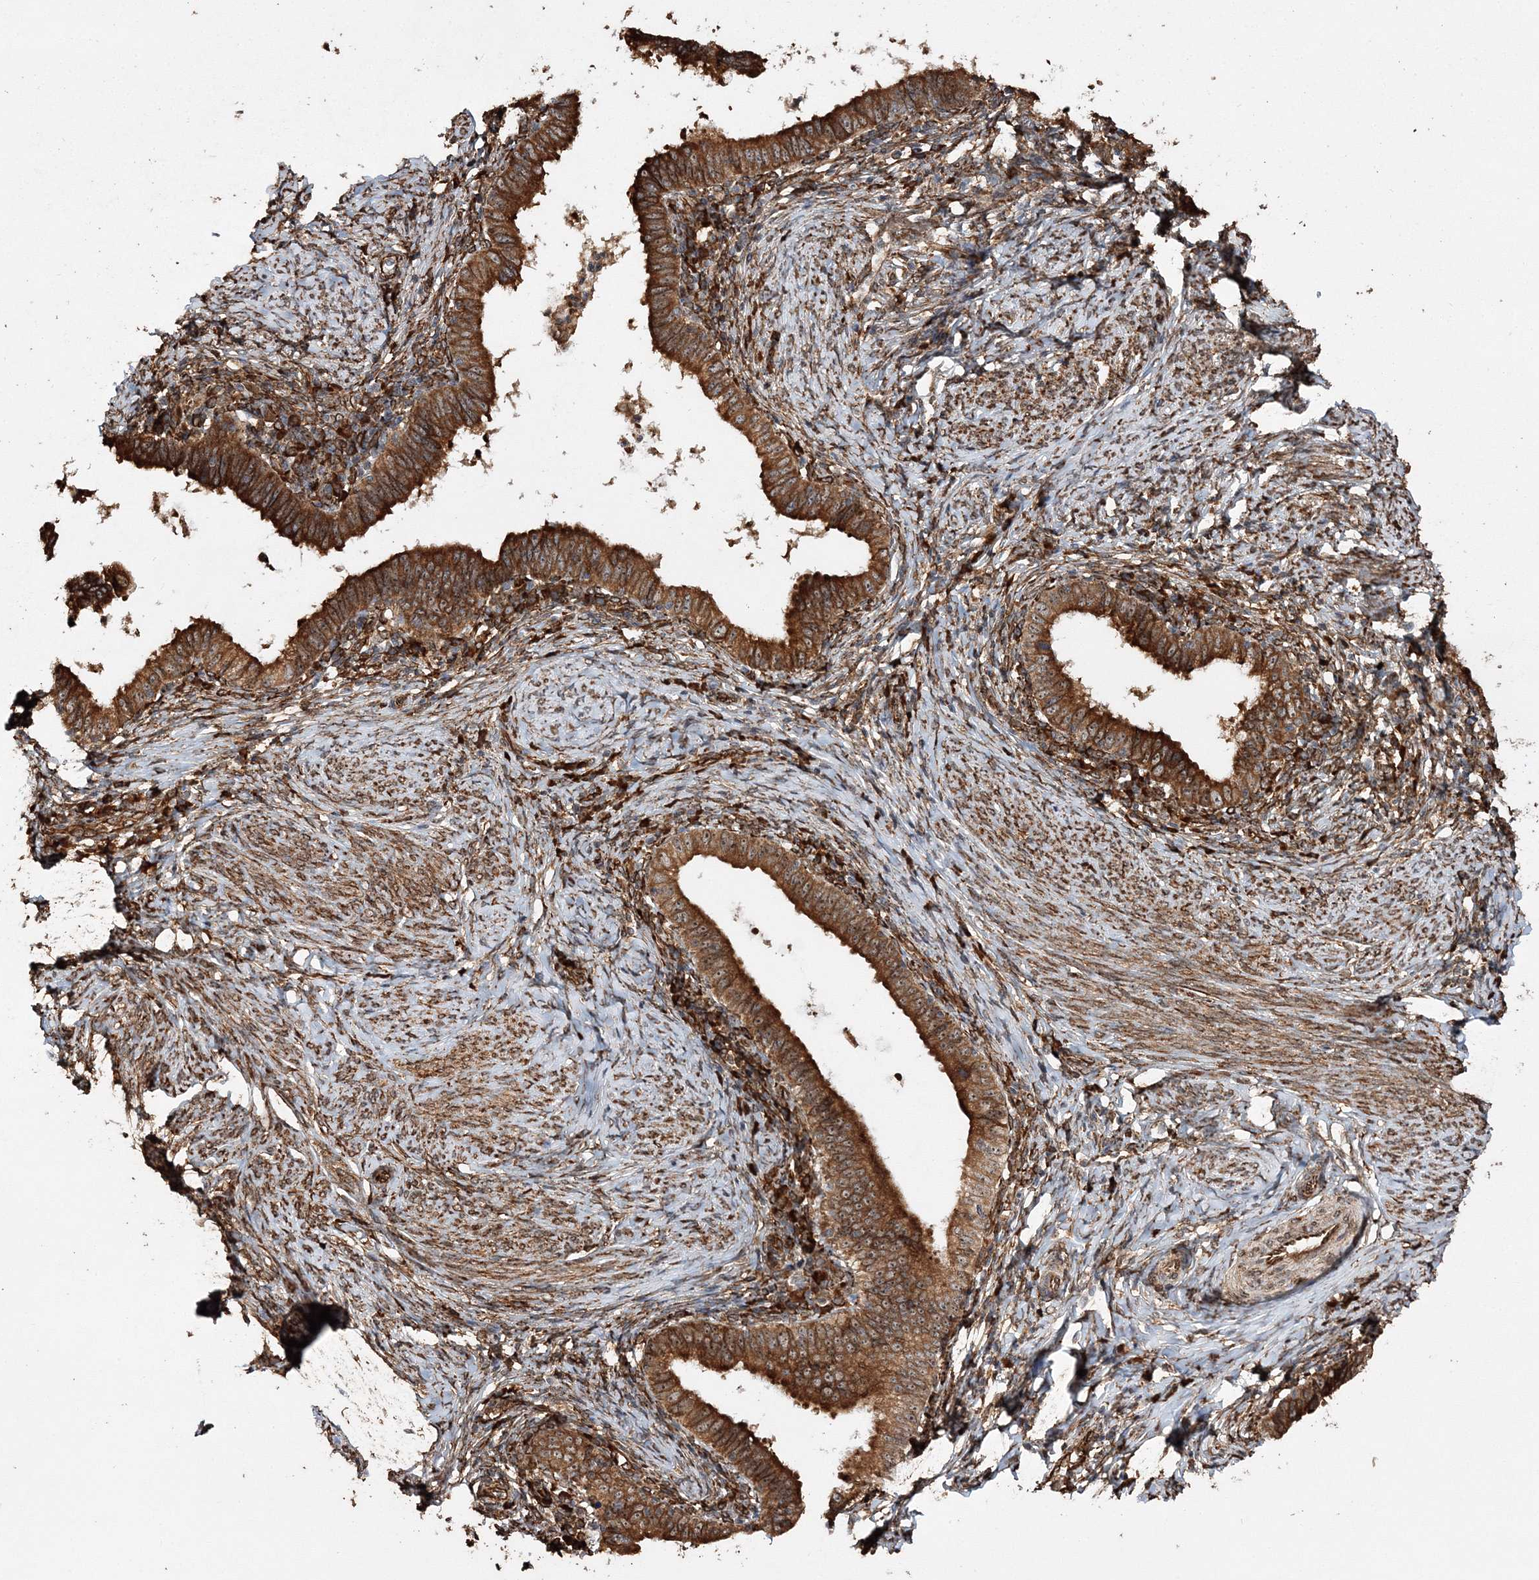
{"staining": {"intensity": "strong", "quantity": ">75%", "location": "cytoplasmic/membranous"}, "tissue": "cervical cancer", "cell_type": "Tumor cells", "image_type": "cancer", "snomed": [{"axis": "morphology", "description": "Adenocarcinoma, NOS"}, {"axis": "topography", "description": "Cervix"}], "caption": "The micrograph displays a brown stain indicating the presence of a protein in the cytoplasmic/membranous of tumor cells in cervical cancer. The staining was performed using DAB, with brown indicating positive protein expression. Nuclei are stained blue with hematoxylin.", "gene": "SCRN3", "patient": {"sex": "female", "age": 36}}